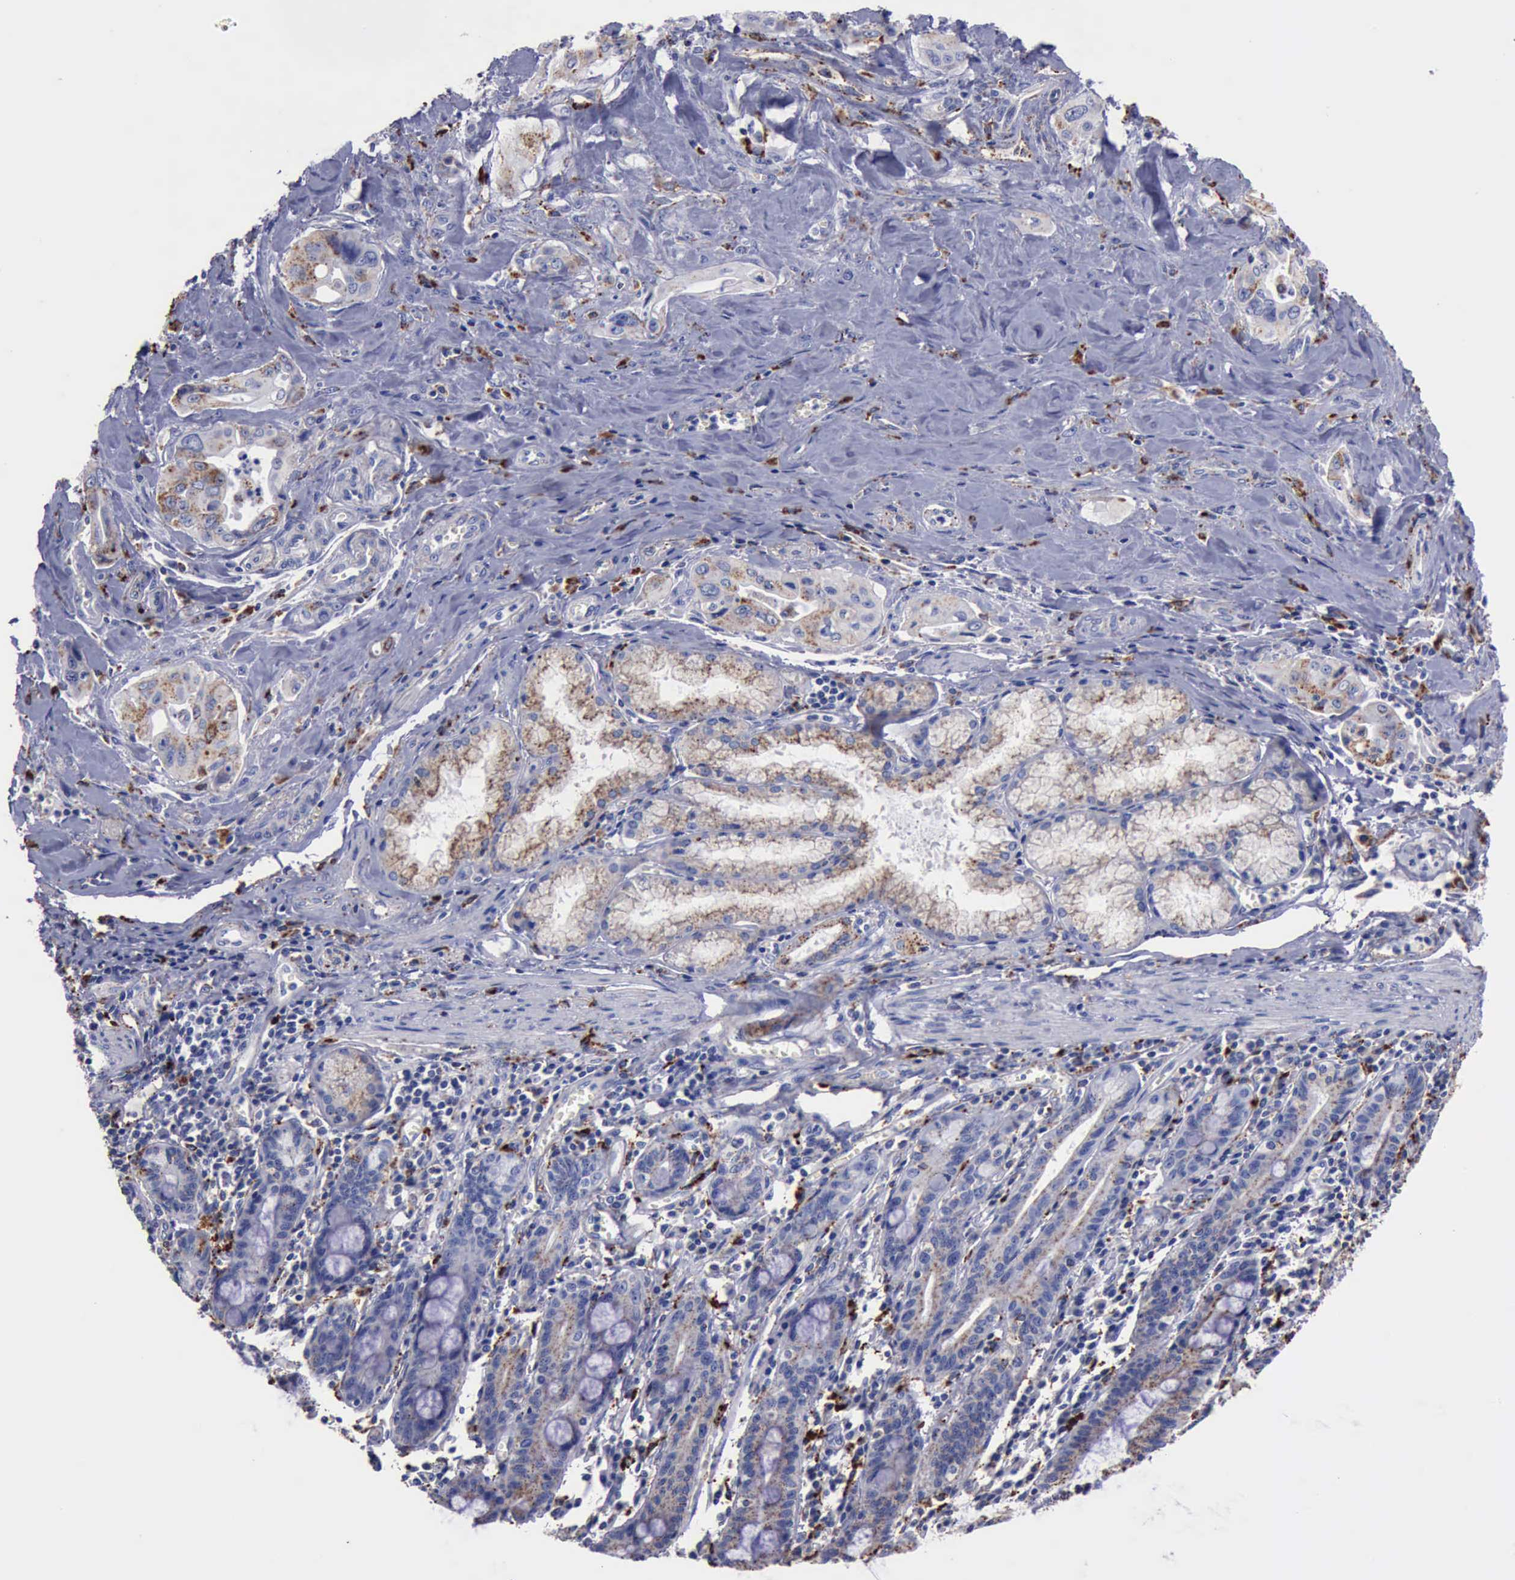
{"staining": {"intensity": "moderate", "quantity": "25%-75%", "location": "cytoplasmic/membranous"}, "tissue": "pancreatic cancer", "cell_type": "Tumor cells", "image_type": "cancer", "snomed": [{"axis": "morphology", "description": "Adenocarcinoma, NOS"}, {"axis": "topography", "description": "Pancreas"}], "caption": "This micrograph reveals immunohistochemistry staining of pancreatic cancer (adenocarcinoma), with medium moderate cytoplasmic/membranous positivity in approximately 25%-75% of tumor cells.", "gene": "CTSD", "patient": {"sex": "male", "age": 77}}